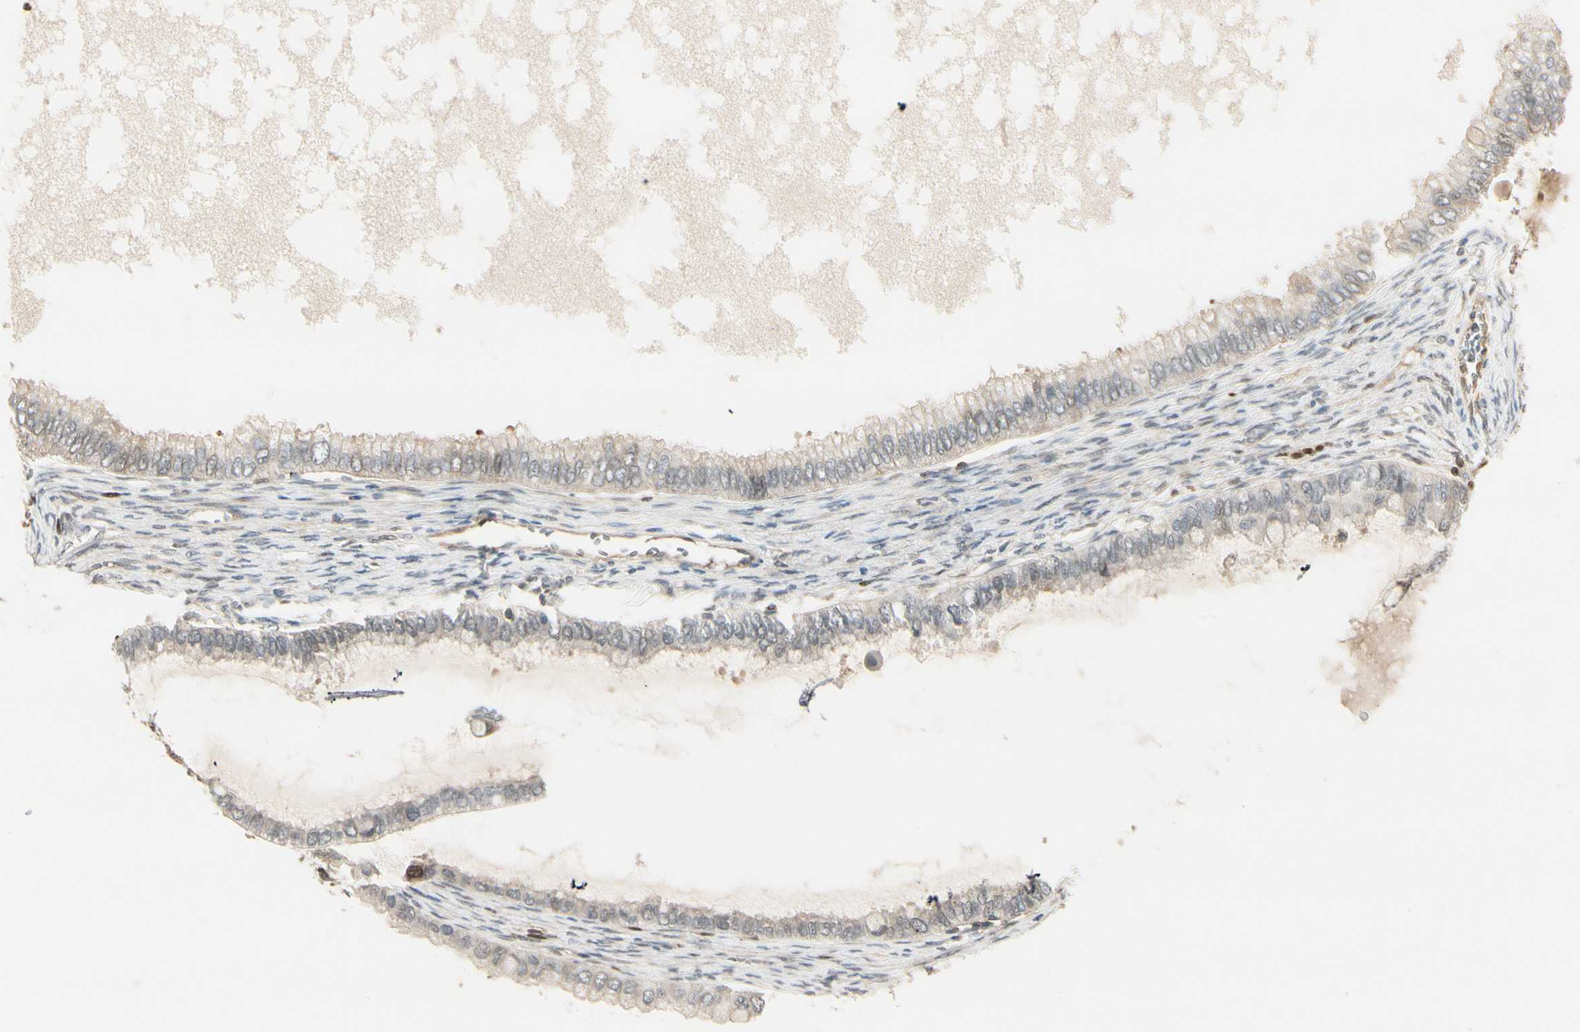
{"staining": {"intensity": "weak", "quantity": ">75%", "location": "cytoplasmic/membranous"}, "tissue": "ovarian cancer", "cell_type": "Tumor cells", "image_type": "cancer", "snomed": [{"axis": "morphology", "description": "Cystadenocarcinoma, mucinous, NOS"}, {"axis": "topography", "description": "Ovary"}], "caption": "Immunohistochemical staining of human mucinous cystadenocarcinoma (ovarian) exhibits weak cytoplasmic/membranous protein staining in approximately >75% of tumor cells. Using DAB (brown) and hematoxylin (blue) stains, captured at high magnification using brightfield microscopy.", "gene": "EVC", "patient": {"sex": "female", "age": 80}}